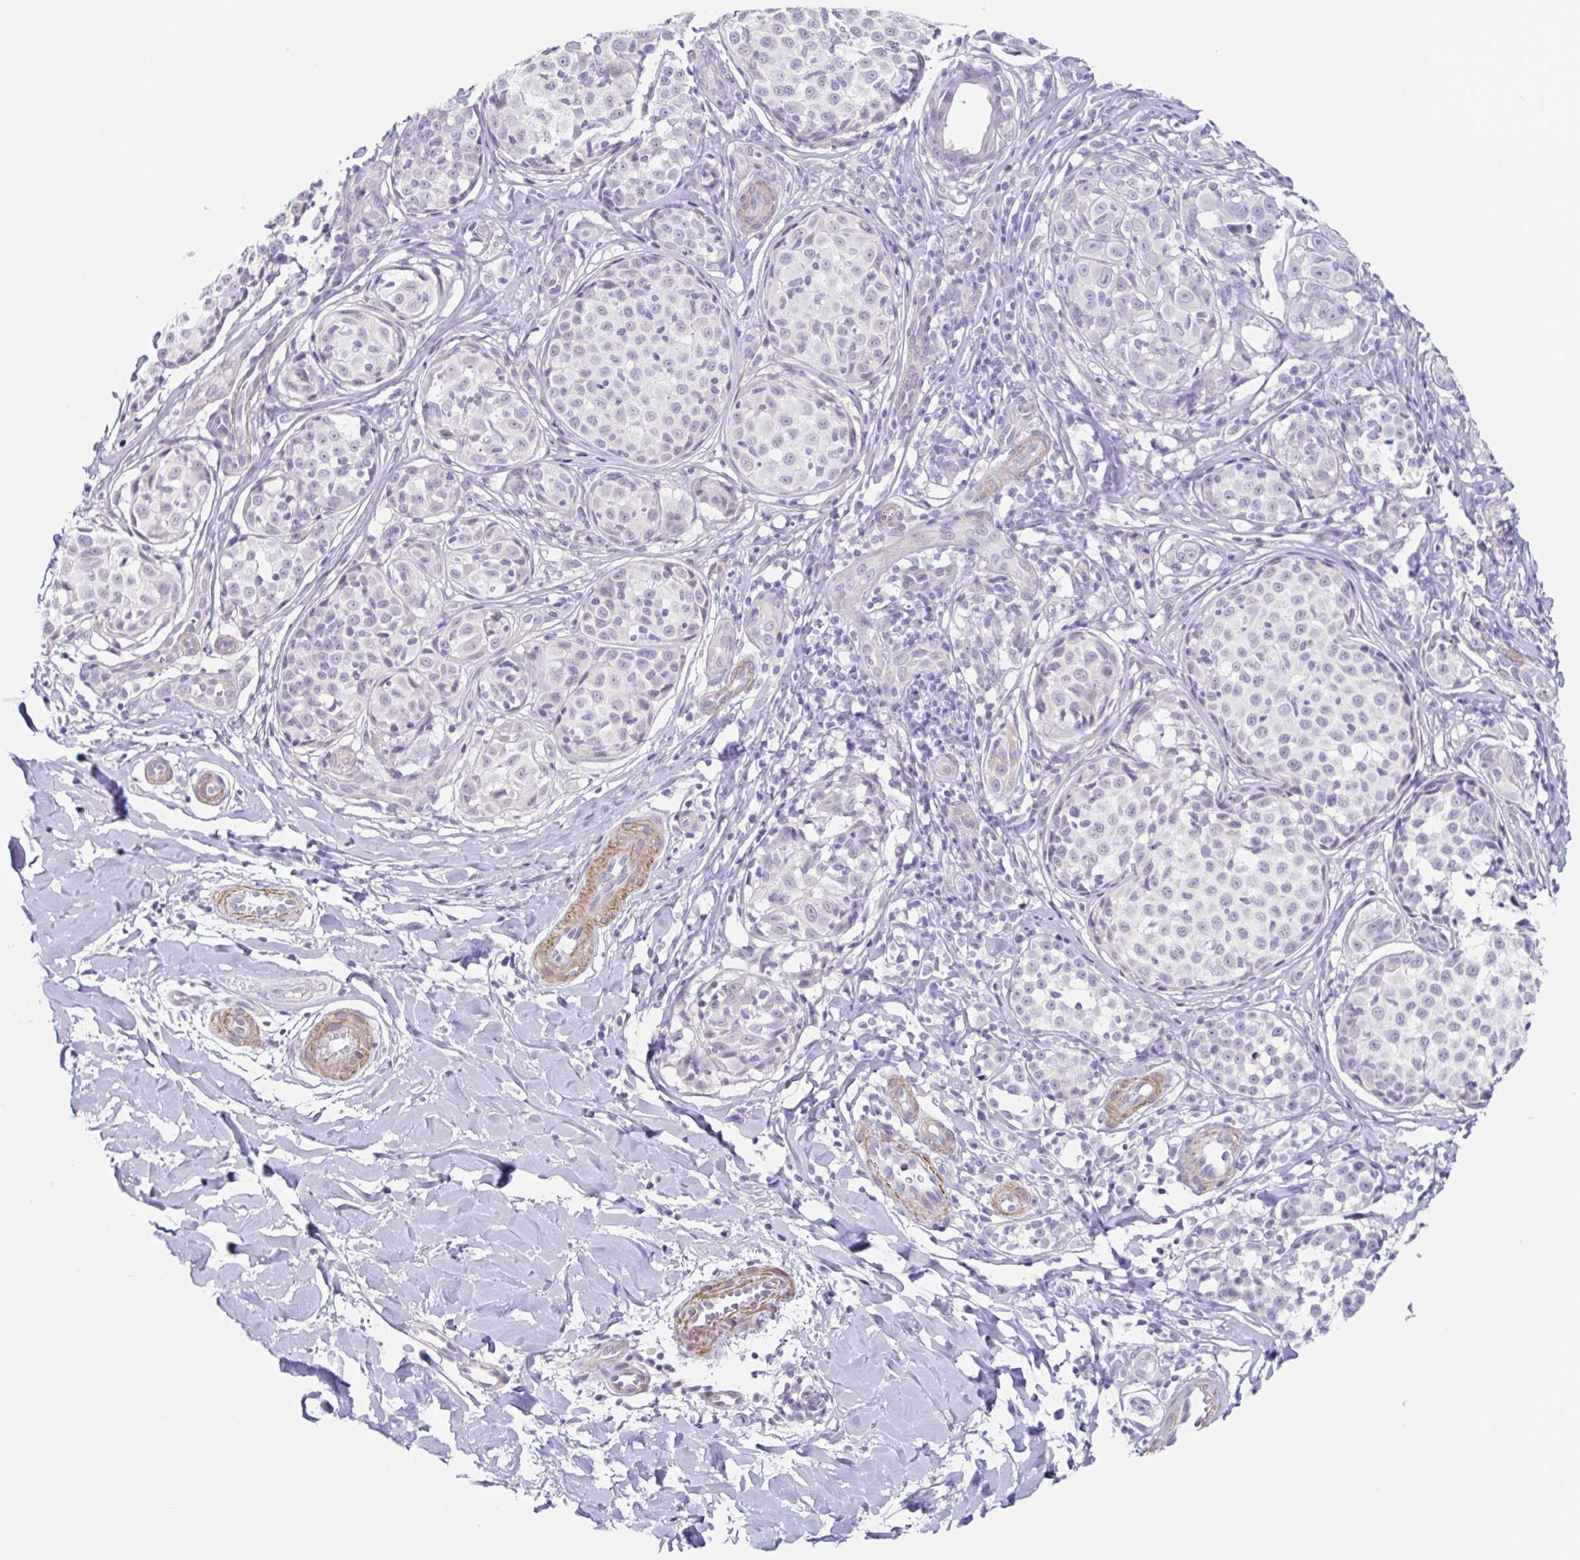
{"staining": {"intensity": "negative", "quantity": "none", "location": "none"}, "tissue": "melanoma", "cell_type": "Tumor cells", "image_type": "cancer", "snomed": [{"axis": "morphology", "description": "Malignant melanoma, NOS"}, {"axis": "topography", "description": "Skin"}], "caption": "An immunohistochemistry micrograph of melanoma is shown. There is no staining in tumor cells of melanoma. (Brightfield microscopy of DAB (3,3'-diaminobenzidine) IHC at high magnification).", "gene": "DCAF17", "patient": {"sex": "female", "age": 35}}